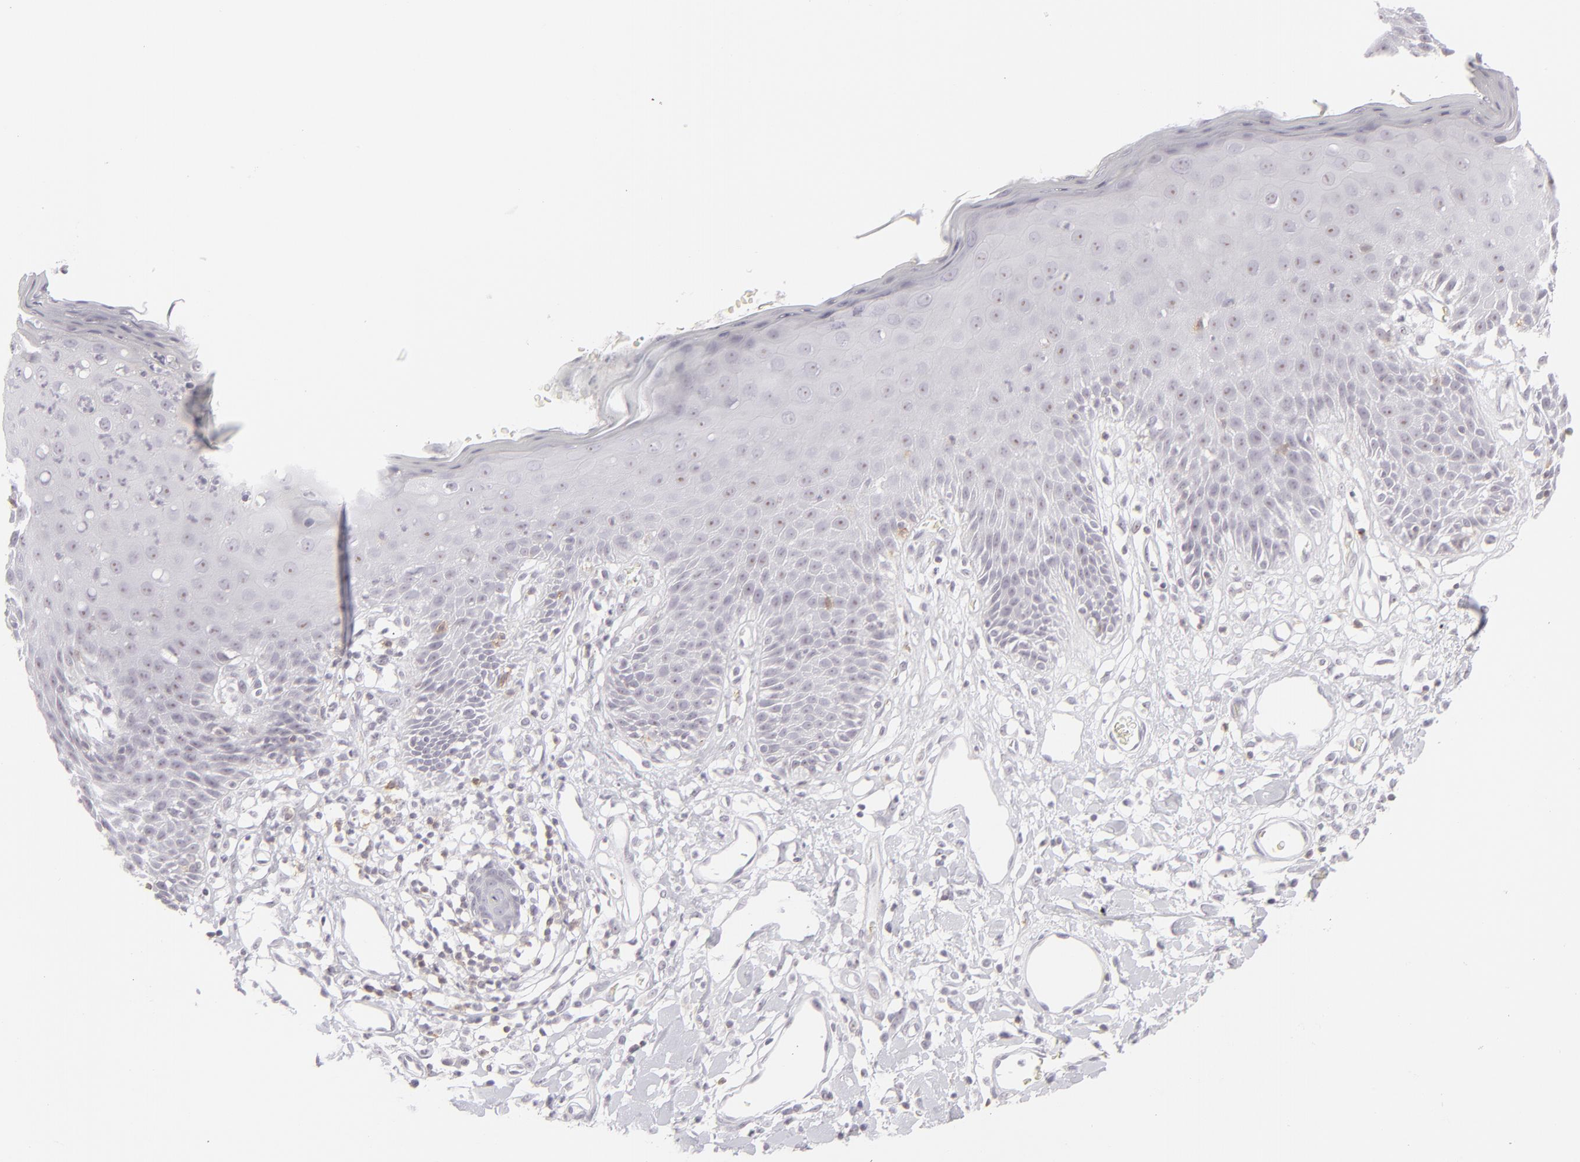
{"staining": {"intensity": "negative", "quantity": "none", "location": "none"}, "tissue": "skin", "cell_type": "Epidermal cells", "image_type": "normal", "snomed": [{"axis": "morphology", "description": "Normal tissue, NOS"}, {"axis": "topography", "description": "Vulva"}, {"axis": "topography", "description": "Peripheral nerve tissue"}], "caption": "Protein analysis of normal skin displays no significant expression in epidermal cells.", "gene": "CD7", "patient": {"sex": "female", "age": 68}}